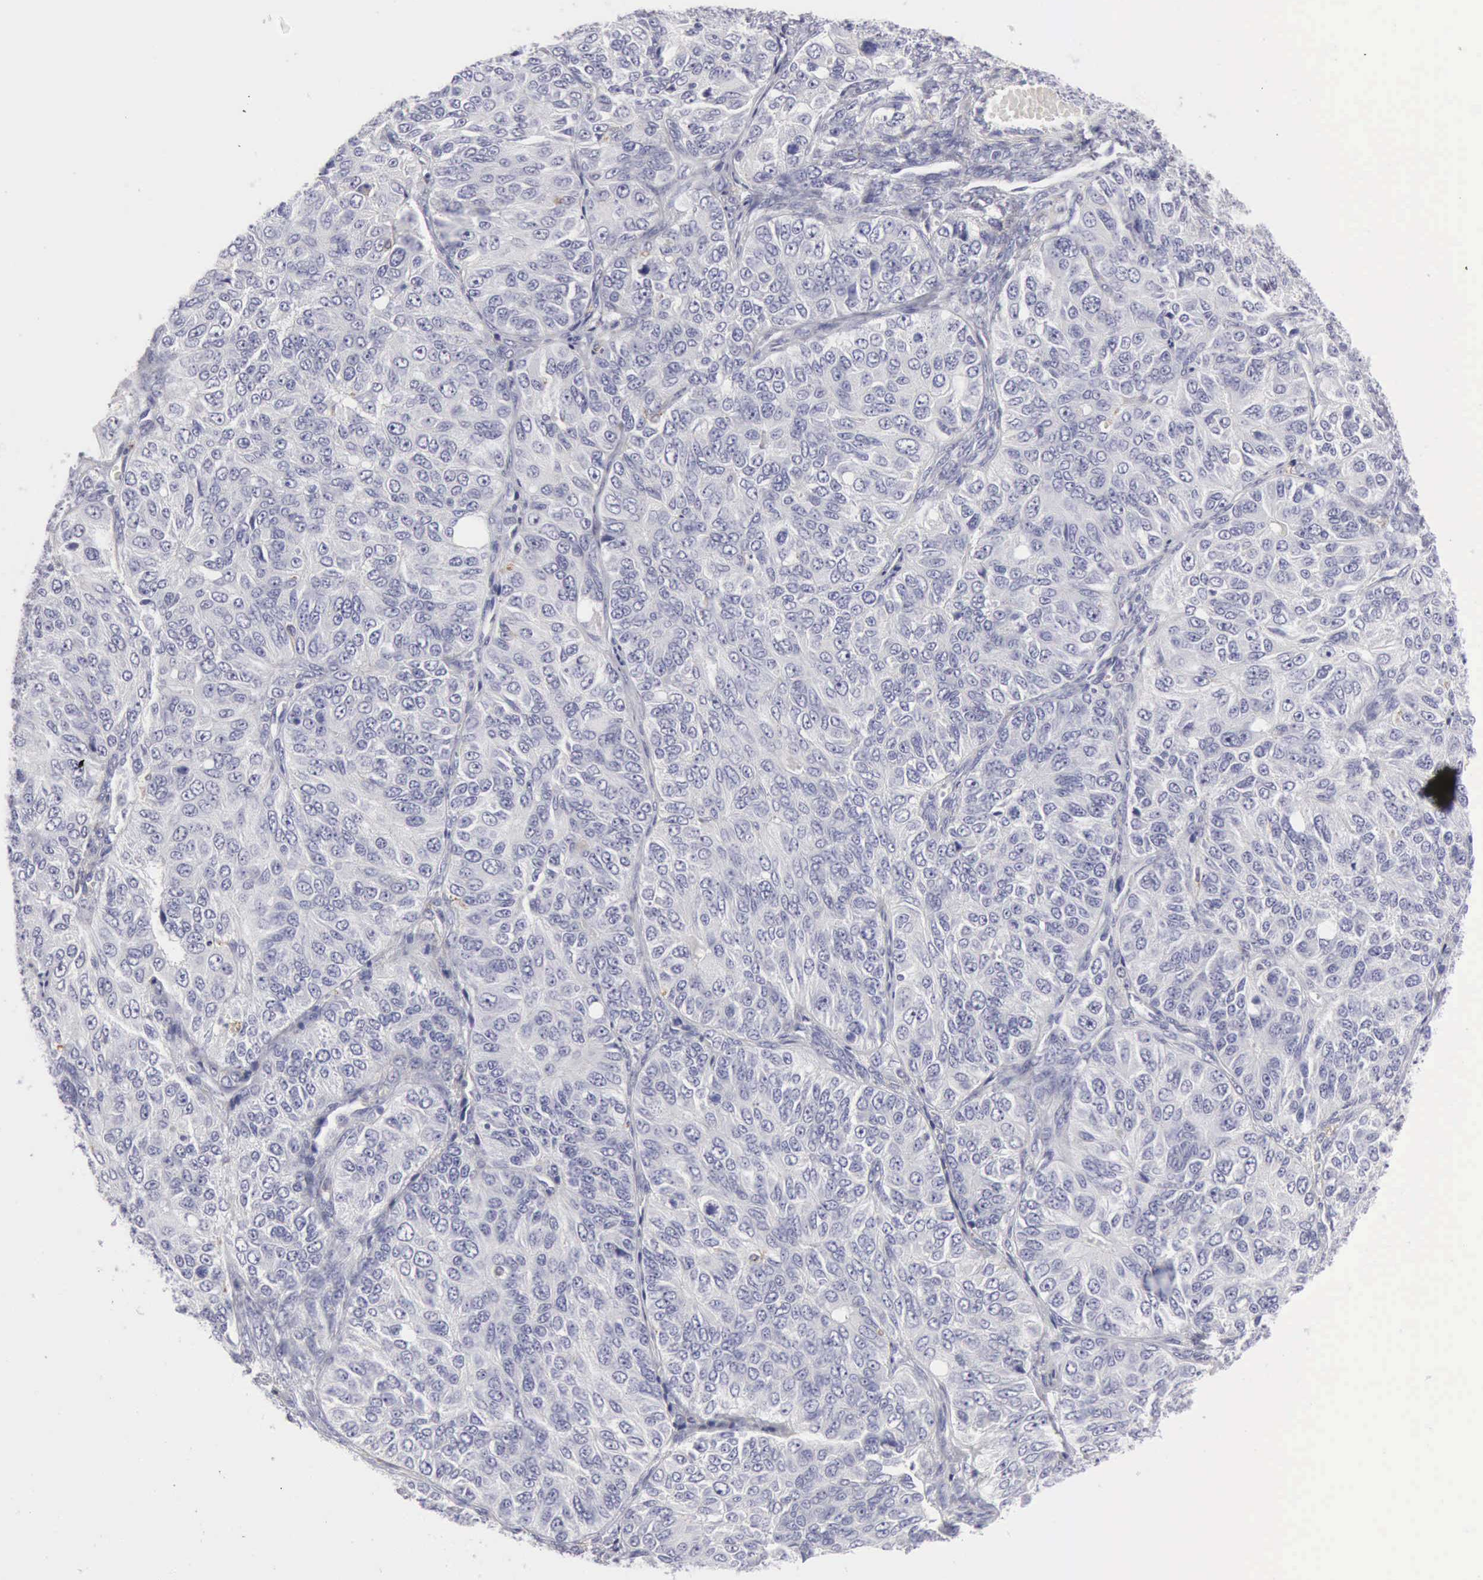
{"staining": {"intensity": "negative", "quantity": "none", "location": "none"}, "tissue": "ovarian cancer", "cell_type": "Tumor cells", "image_type": "cancer", "snomed": [{"axis": "morphology", "description": "Carcinoma, endometroid"}, {"axis": "topography", "description": "Ovary"}], "caption": "DAB (3,3'-diaminobenzidine) immunohistochemical staining of endometroid carcinoma (ovarian) displays no significant positivity in tumor cells.", "gene": "CTSS", "patient": {"sex": "female", "age": 51}}